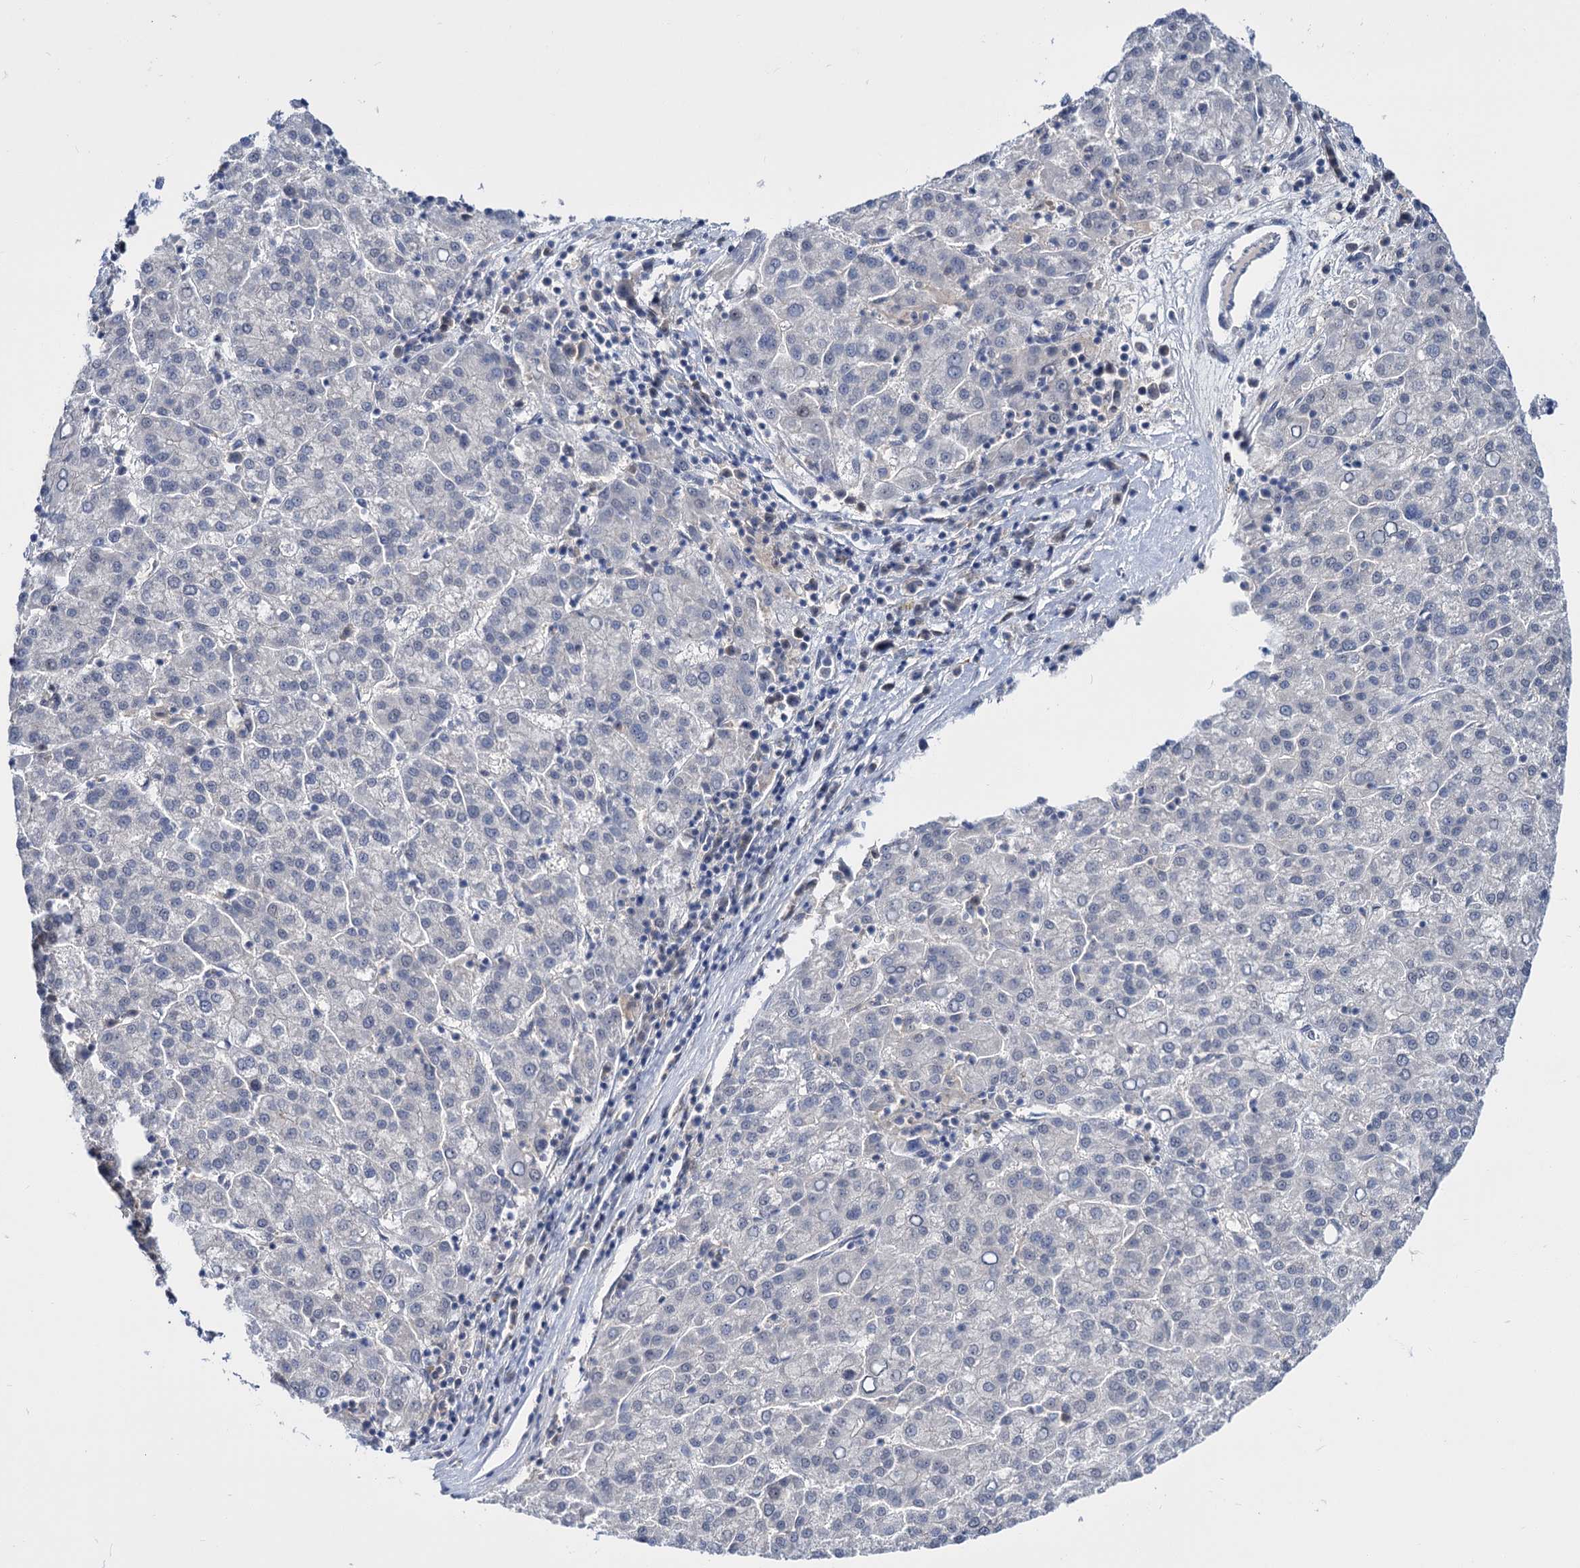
{"staining": {"intensity": "negative", "quantity": "none", "location": "none"}, "tissue": "liver cancer", "cell_type": "Tumor cells", "image_type": "cancer", "snomed": [{"axis": "morphology", "description": "Carcinoma, Hepatocellular, NOS"}, {"axis": "topography", "description": "Liver"}], "caption": "Liver cancer (hepatocellular carcinoma) was stained to show a protein in brown. There is no significant positivity in tumor cells.", "gene": "NEK10", "patient": {"sex": "female", "age": 58}}